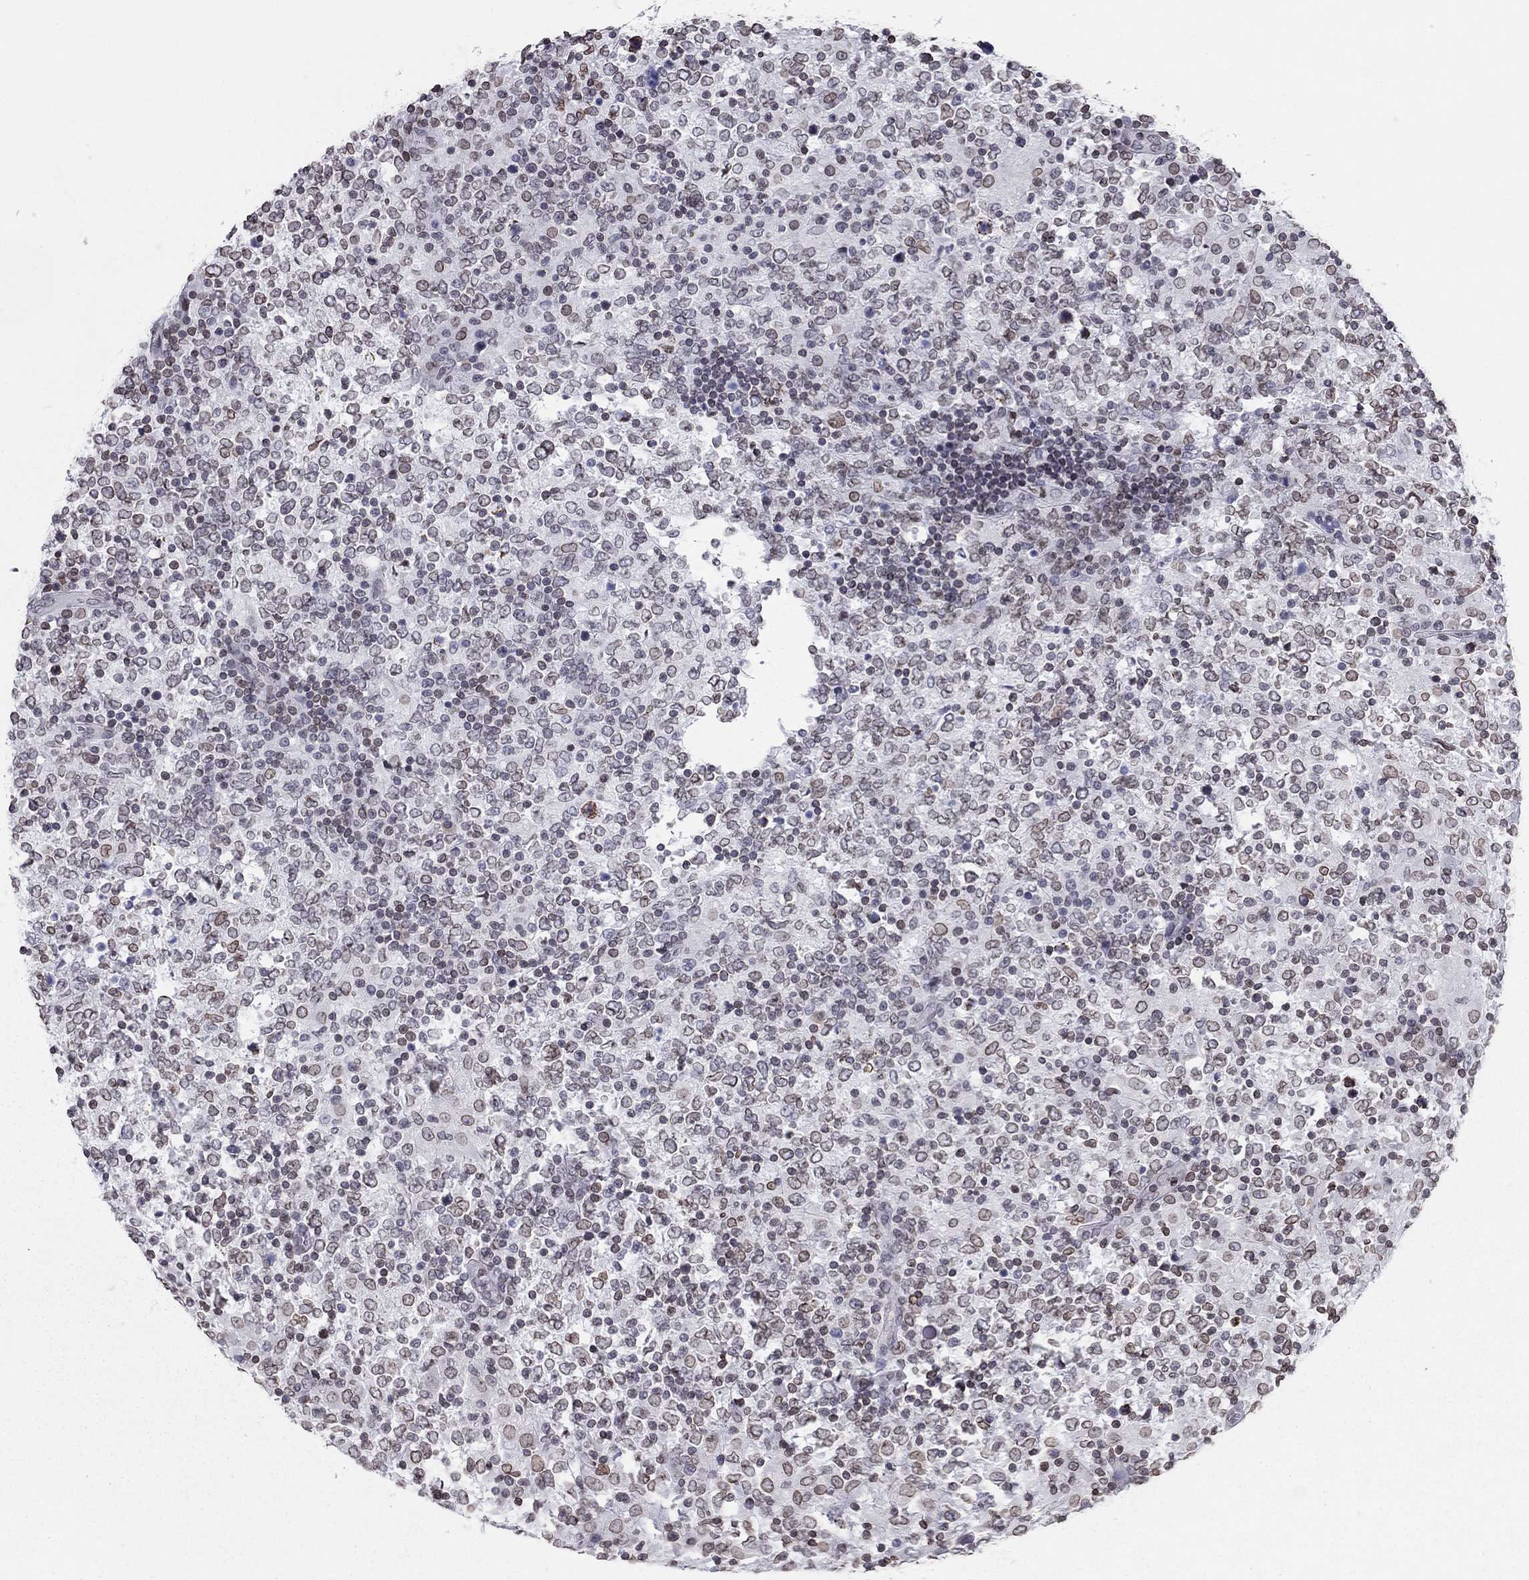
{"staining": {"intensity": "weak", "quantity": ">75%", "location": "cytoplasmic/membranous,nuclear"}, "tissue": "lymphoma", "cell_type": "Tumor cells", "image_type": "cancer", "snomed": [{"axis": "morphology", "description": "Malignant lymphoma, non-Hodgkin's type, High grade"}, {"axis": "topography", "description": "Lymph node"}], "caption": "Protein staining reveals weak cytoplasmic/membranous and nuclear staining in about >75% of tumor cells in lymphoma.", "gene": "ESPL1", "patient": {"sex": "female", "age": 84}}